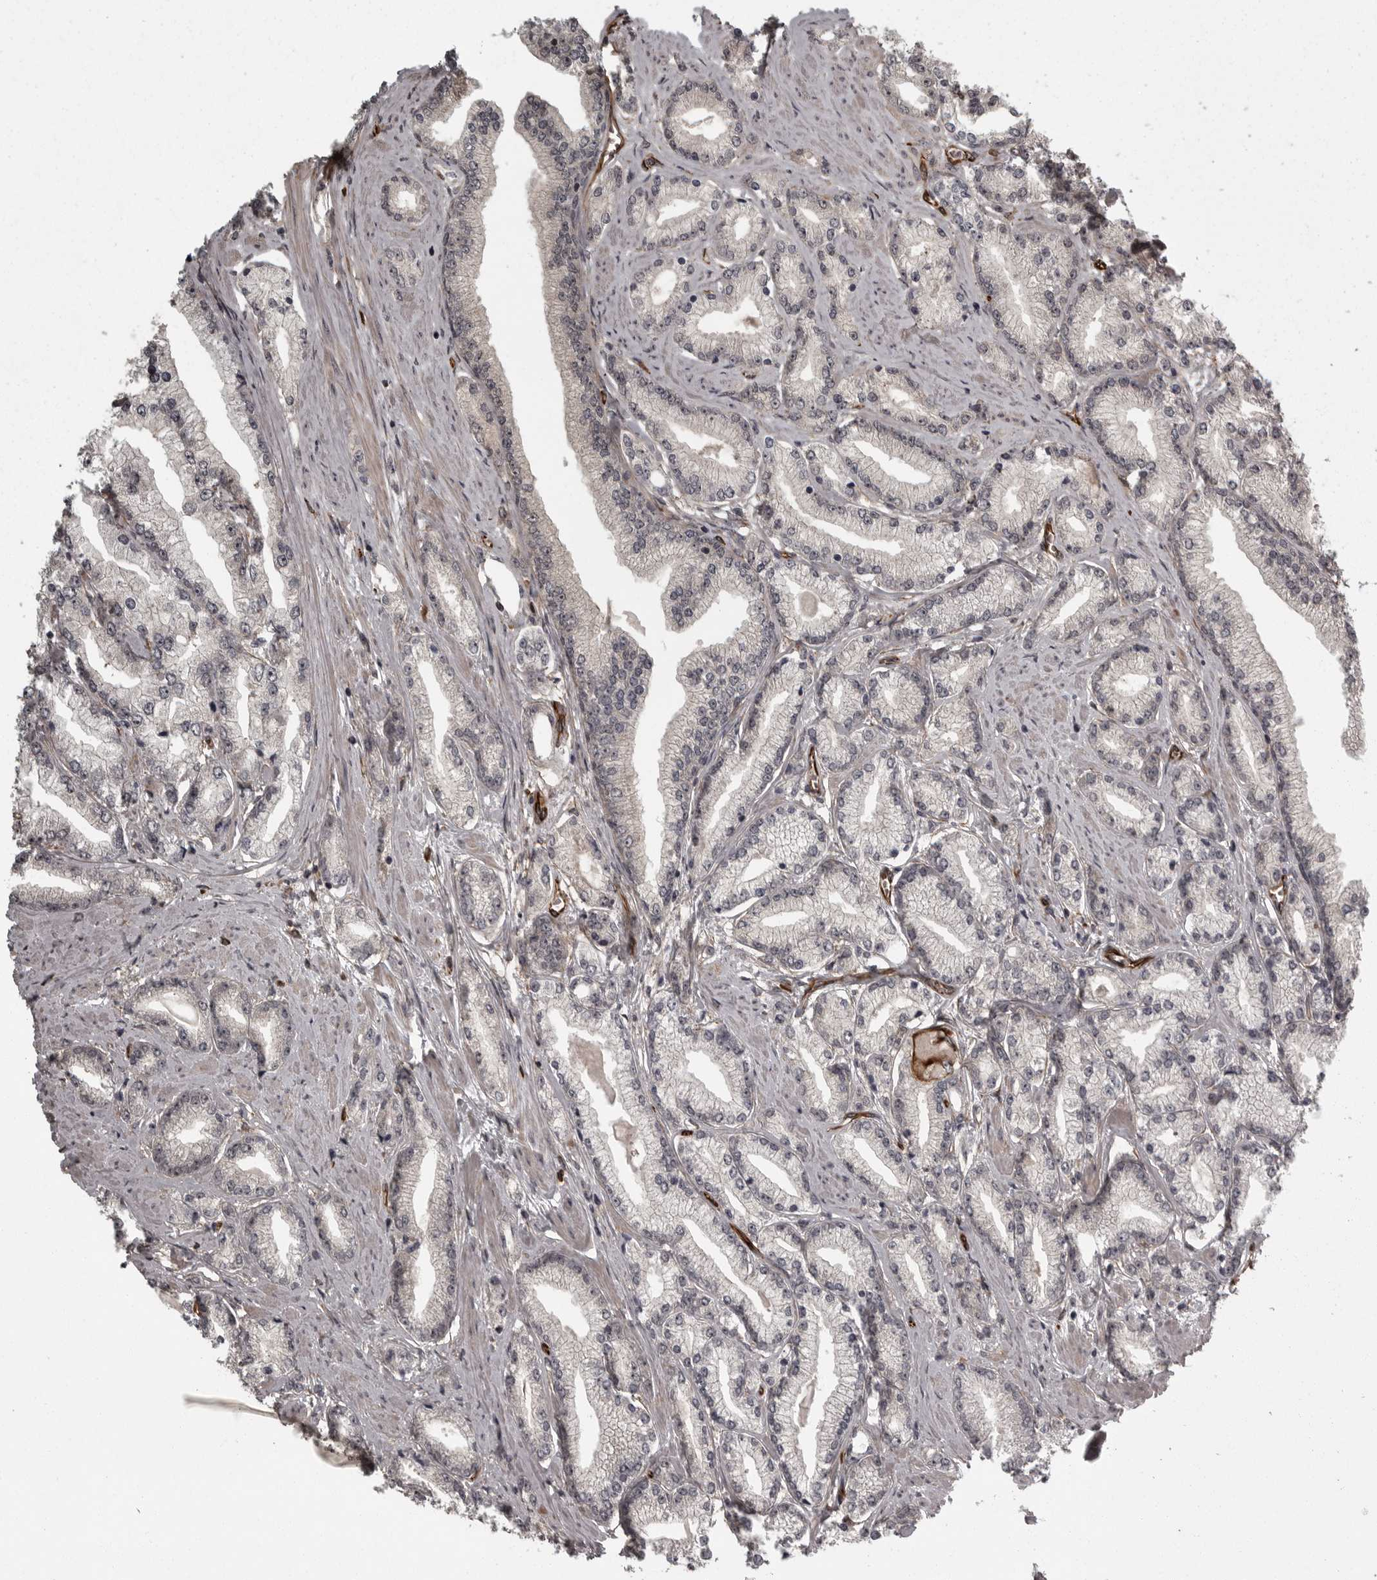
{"staining": {"intensity": "negative", "quantity": "none", "location": "none"}, "tissue": "prostate cancer", "cell_type": "Tumor cells", "image_type": "cancer", "snomed": [{"axis": "morphology", "description": "Adenocarcinoma, Low grade"}, {"axis": "topography", "description": "Prostate"}], "caption": "The image reveals no significant positivity in tumor cells of prostate adenocarcinoma (low-grade).", "gene": "FAAP100", "patient": {"sex": "male", "age": 62}}